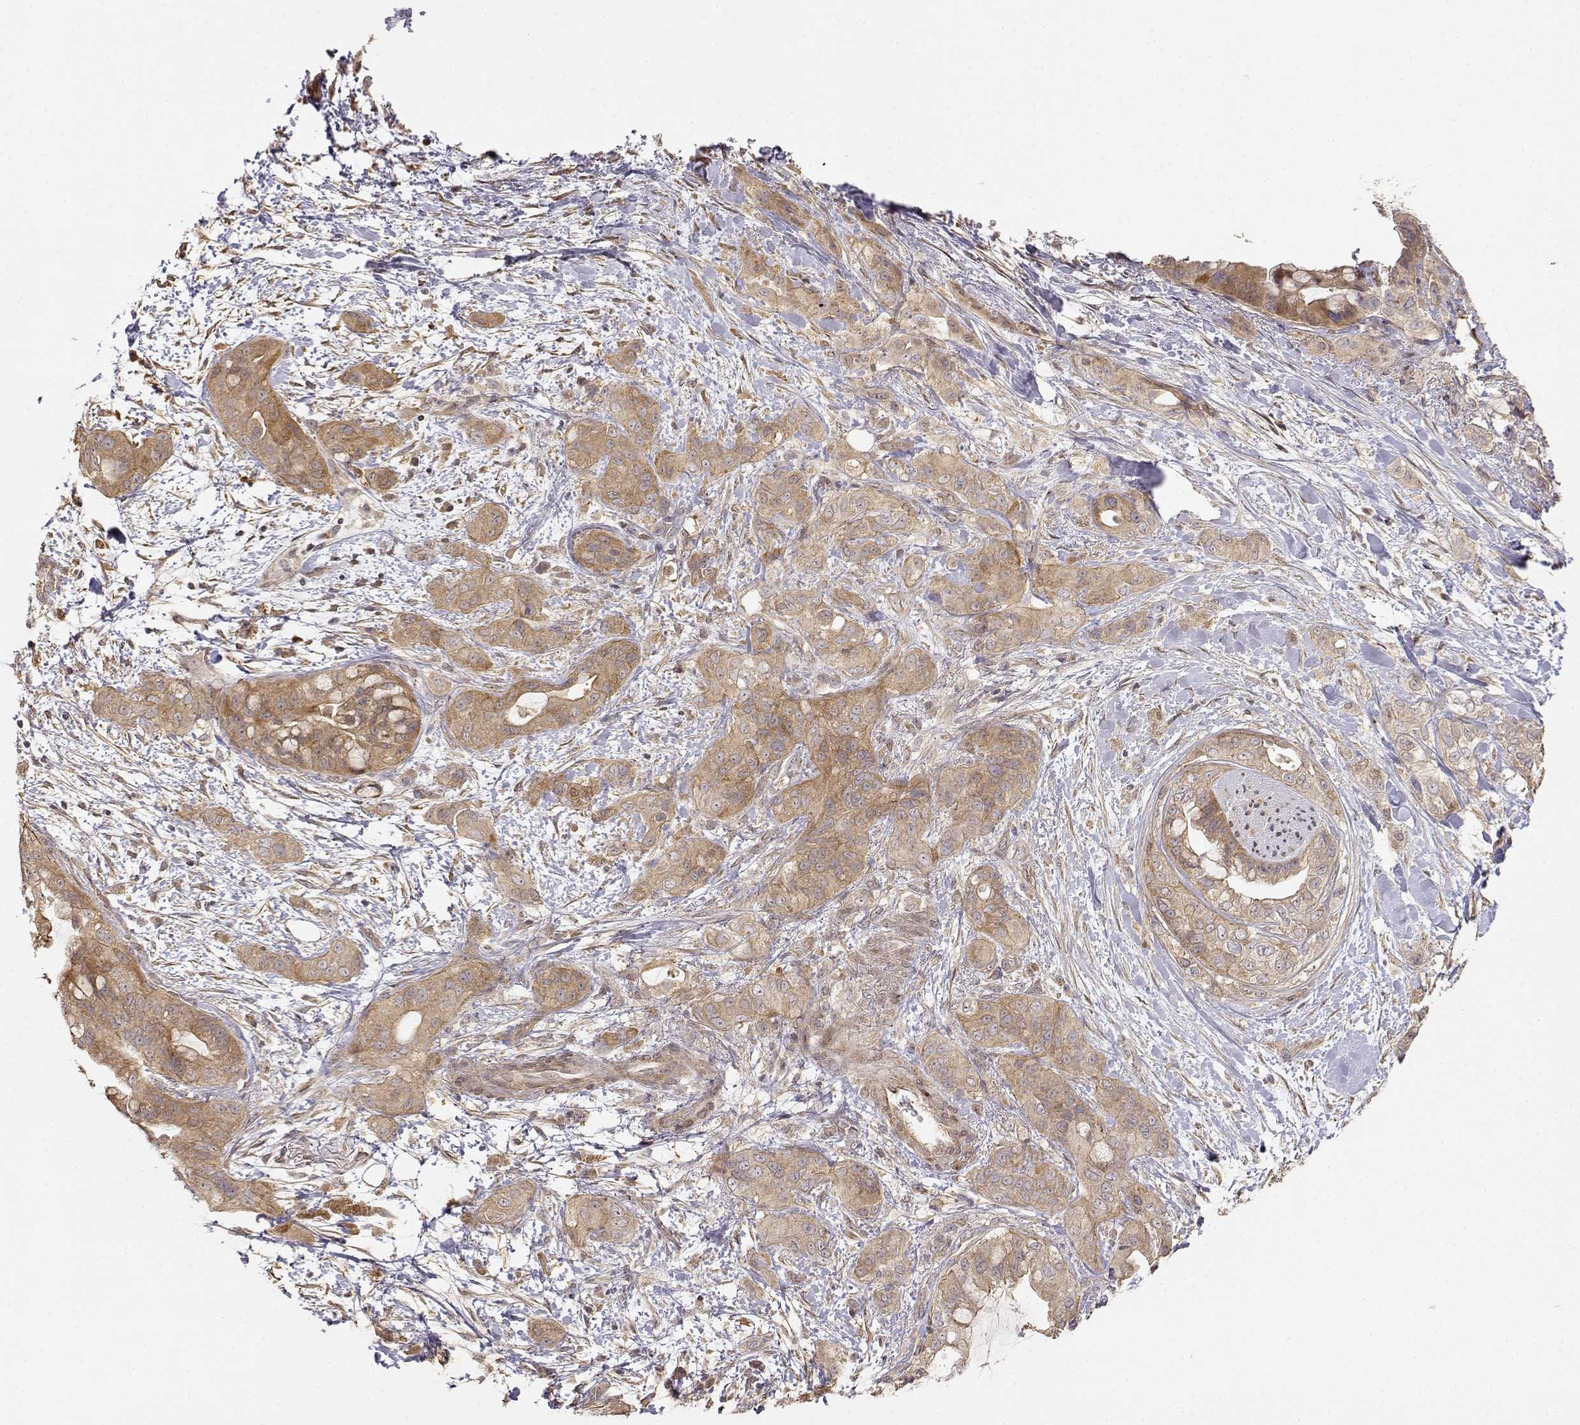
{"staining": {"intensity": "weak", "quantity": ">75%", "location": "cytoplasmic/membranous"}, "tissue": "pancreatic cancer", "cell_type": "Tumor cells", "image_type": "cancer", "snomed": [{"axis": "morphology", "description": "Adenocarcinoma, NOS"}, {"axis": "topography", "description": "Pancreas"}], "caption": "A low amount of weak cytoplasmic/membranous expression is seen in about >75% of tumor cells in adenocarcinoma (pancreatic) tissue.", "gene": "PICK1", "patient": {"sex": "male", "age": 71}}